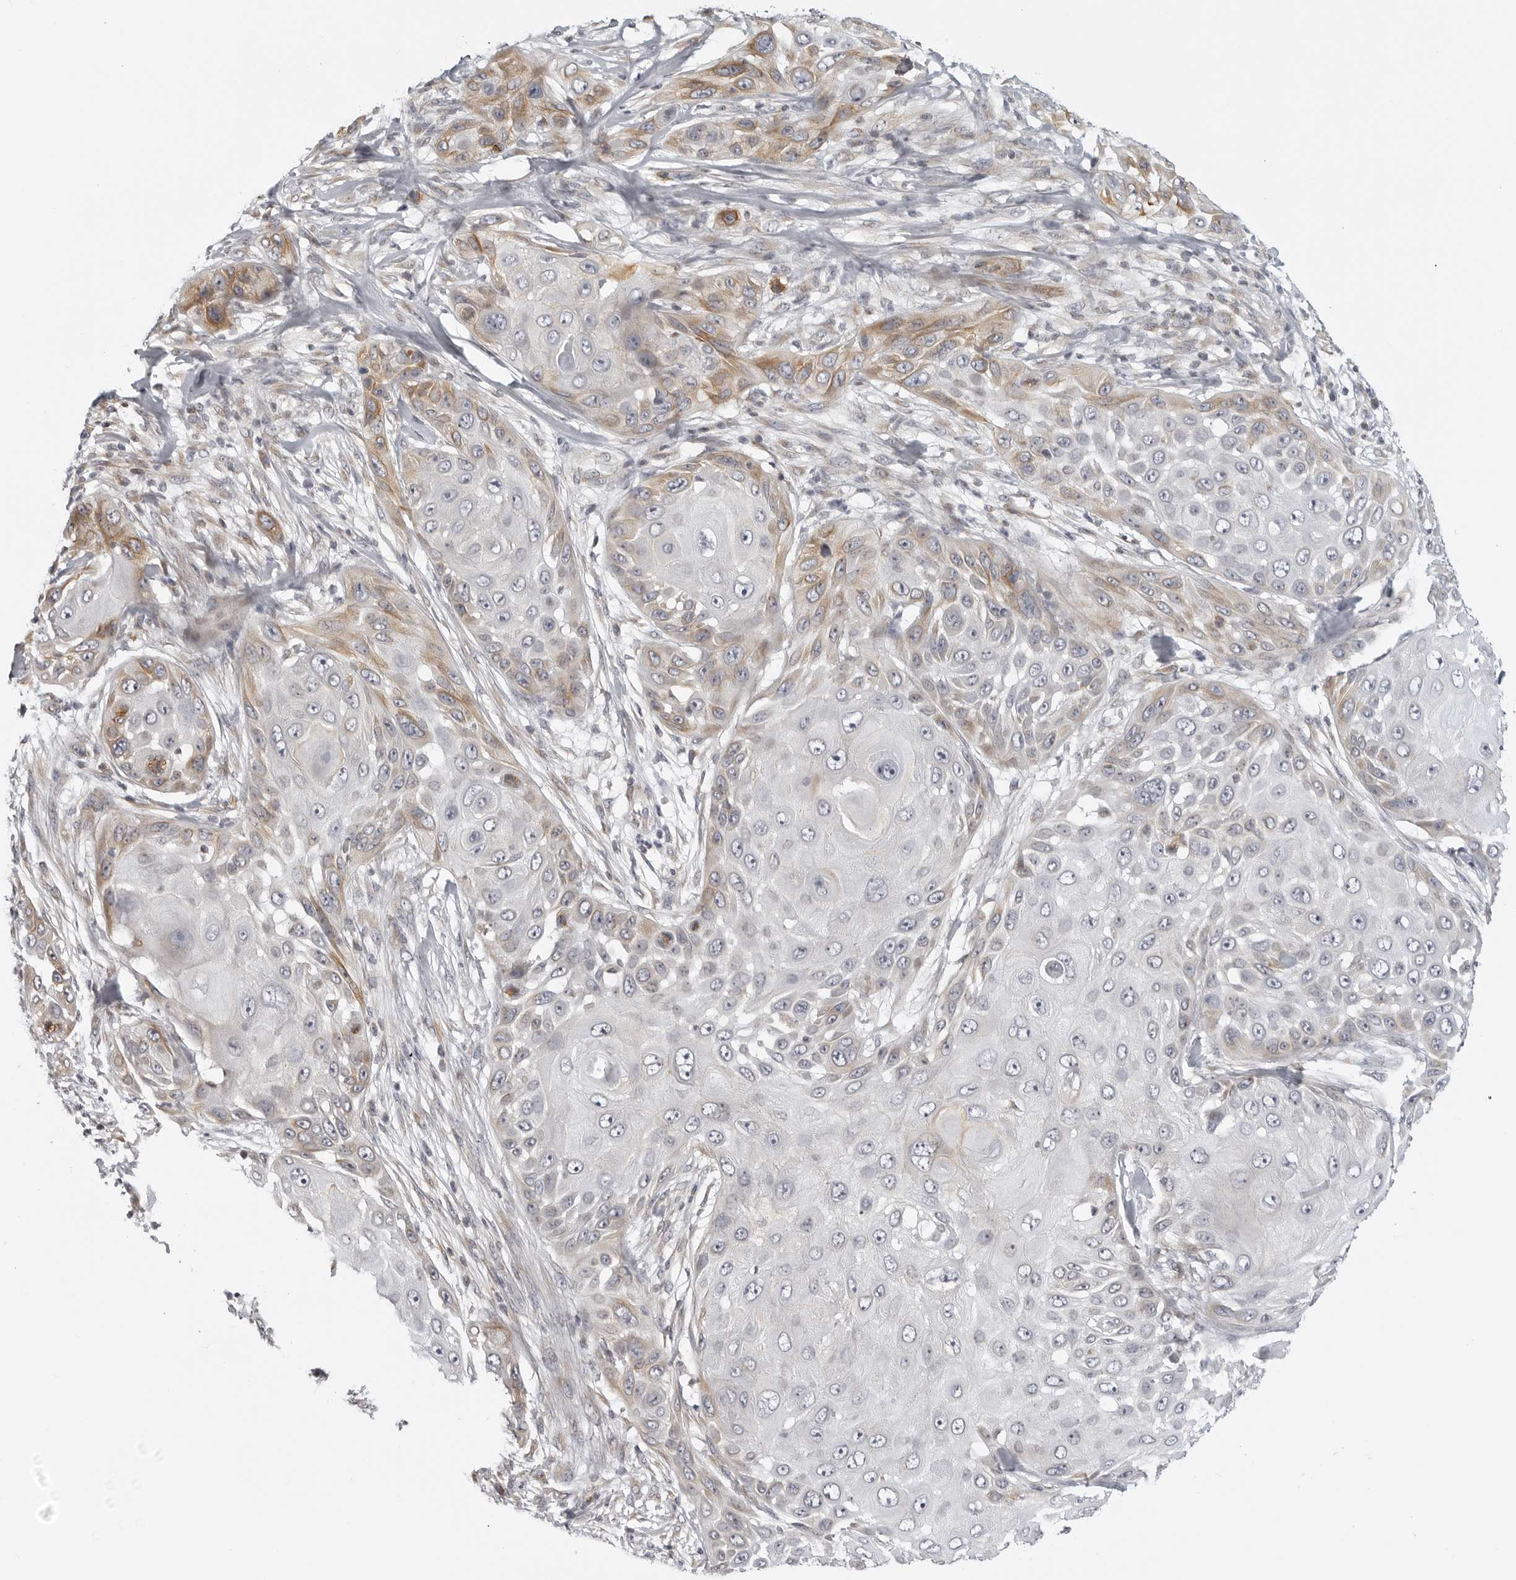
{"staining": {"intensity": "moderate", "quantity": "<25%", "location": "cytoplasmic/membranous"}, "tissue": "skin cancer", "cell_type": "Tumor cells", "image_type": "cancer", "snomed": [{"axis": "morphology", "description": "Squamous cell carcinoma, NOS"}, {"axis": "topography", "description": "Skin"}], "caption": "Immunohistochemistry micrograph of skin cancer stained for a protein (brown), which demonstrates low levels of moderate cytoplasmic/membranous expression in about <25% of tumor cells.", "gene": "MAP7D1", "patient": {"sex": "female", "age": 44}}